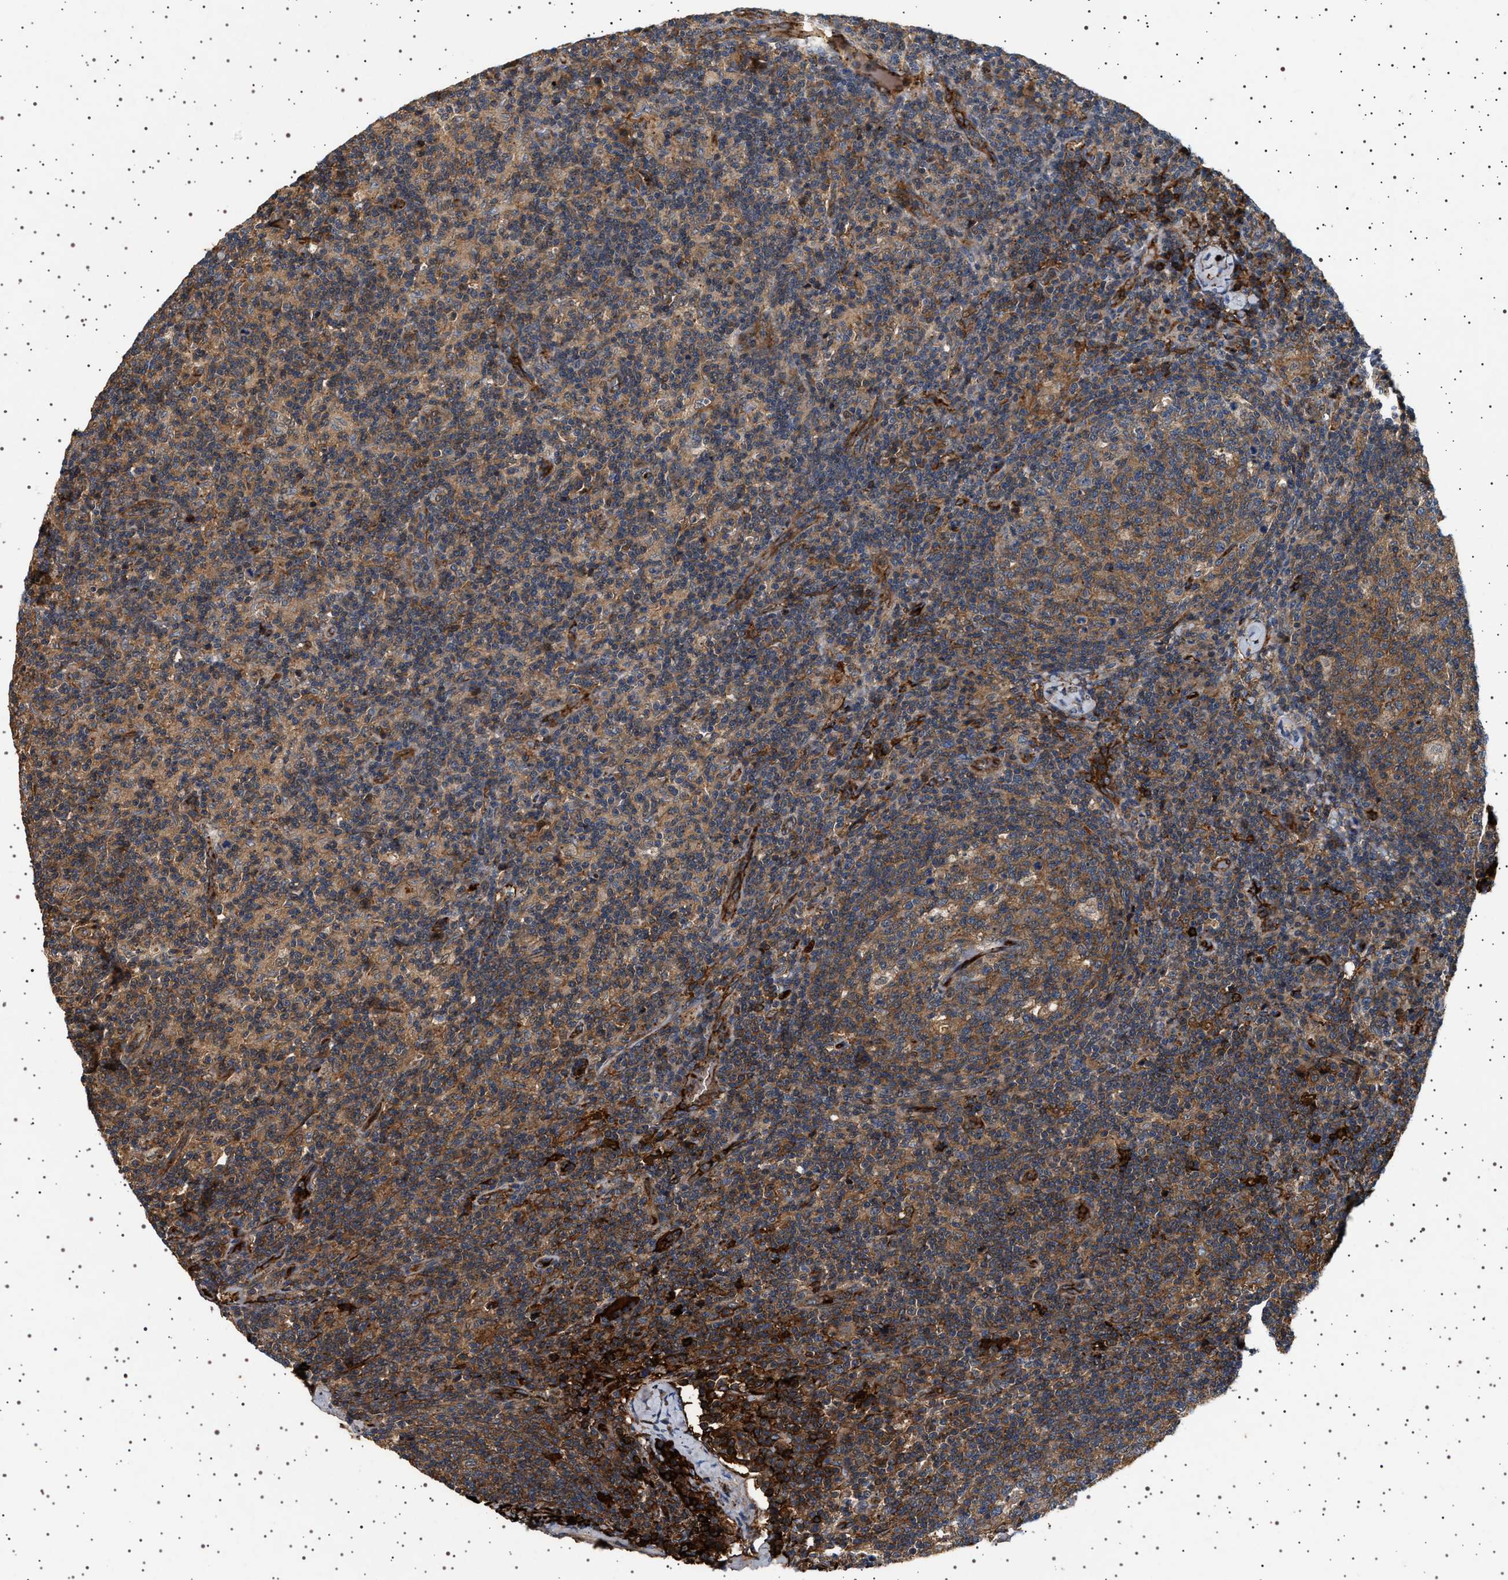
{"staining": {"intensity": "moderate", "quantity": "25%-75%", "location": "cytoplasmic/membranous"}, "tissue": "lymph node", "cell_type": "Germinal center cells", "image_type": "normal", "snomed": [{"axis": "morphology", "description": "Normal tissue, NOS"}, {"axis": "morphology", "description": "Inflammation, NOS"}, {"axis": "topography", "description": "Lymph node"}], "caption": "IHC histopathology image of normal lymph node: human lymph node stained using immunohistochemistry (IHC) displays medium levels of moderate protein expression localized specifically in the cytoplasmic/membranous of germinal center cells, appearing as a cytoplasmic/membranous brown color.", "gene": "FICD", "patient": {"sex": "male", "age": 55}}